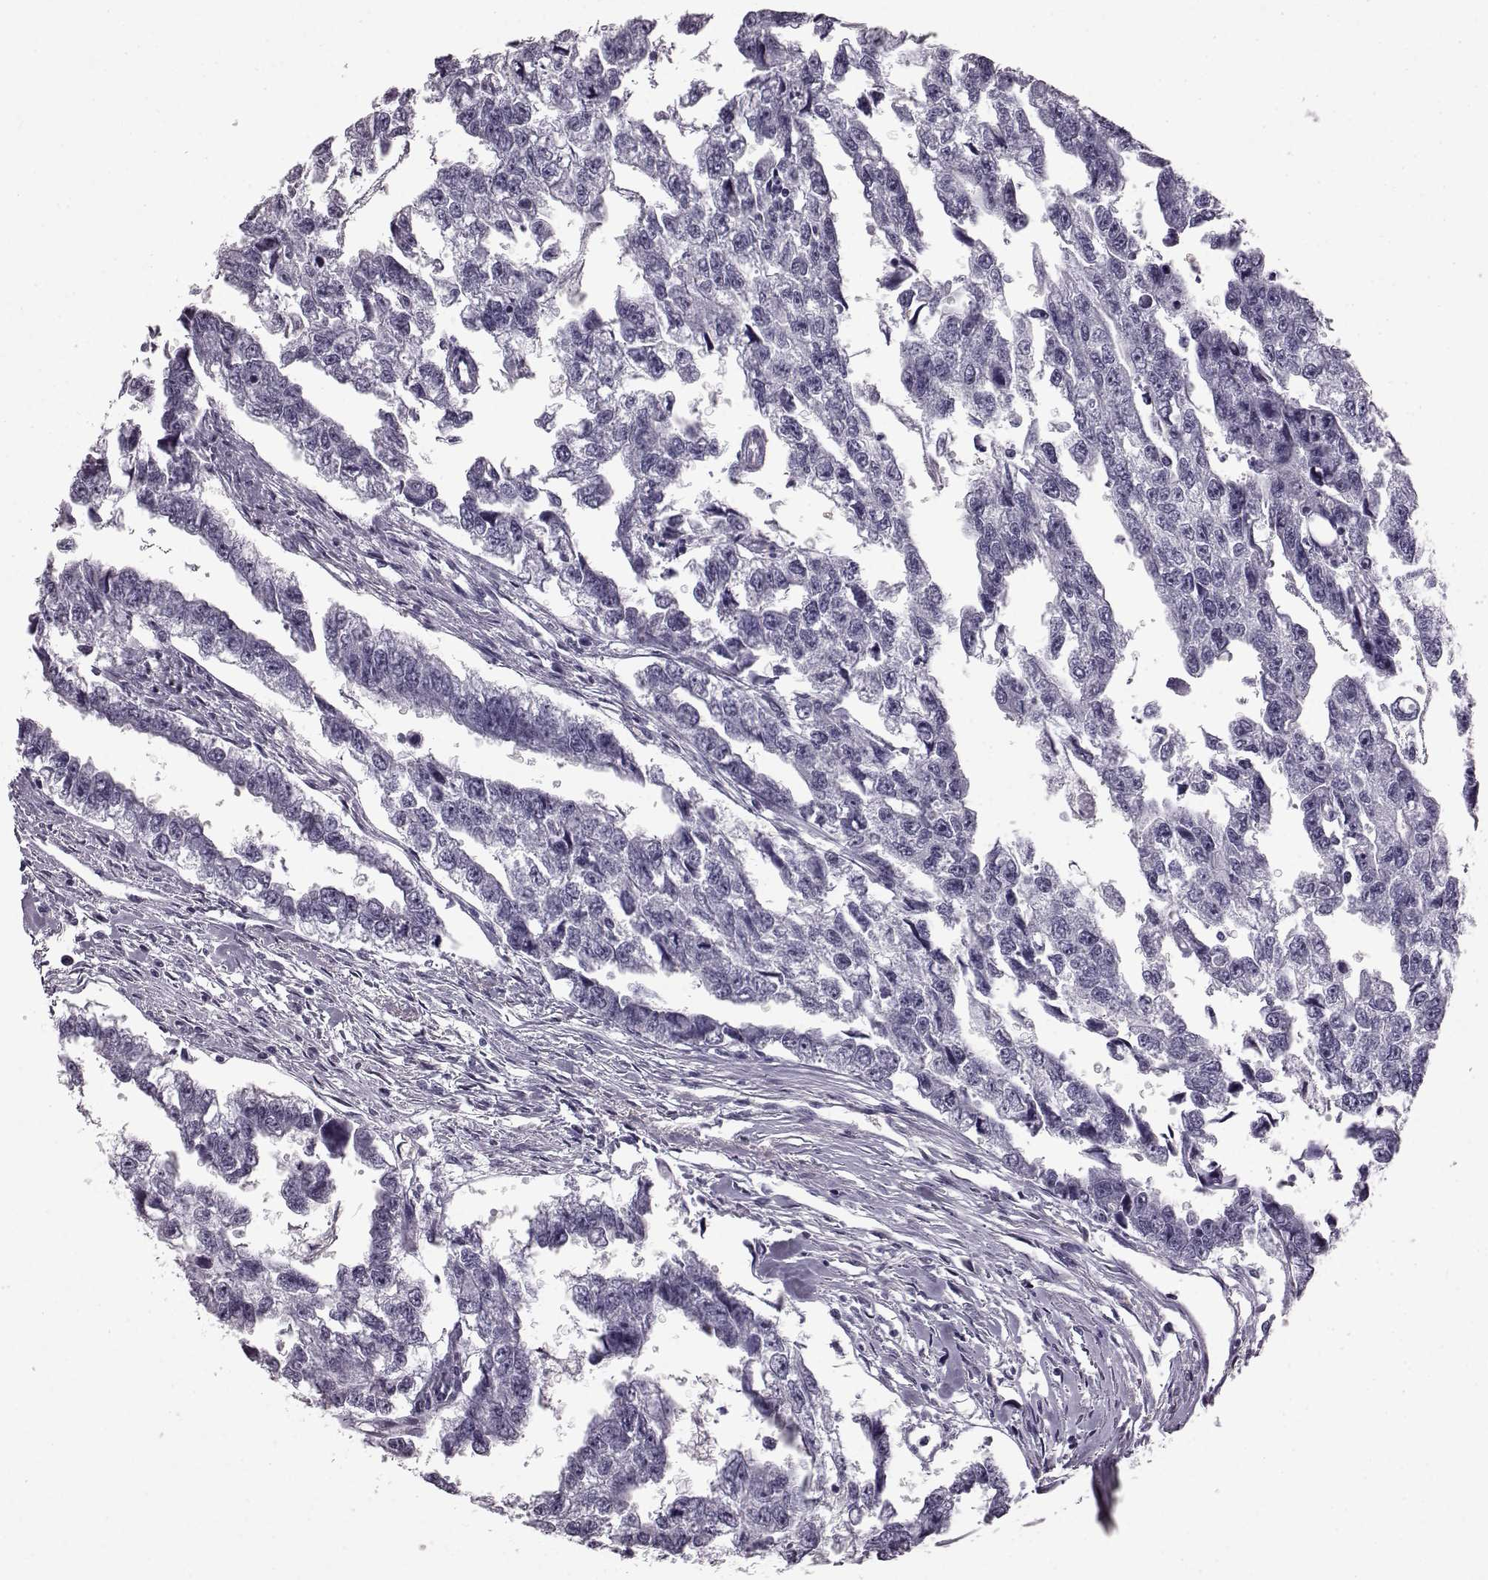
{"staining": {"intensity": "negative", "quantity": "none", "location": "none"}, "tissue": "testis cancer", "cell_type": "Tumor cells", "image_type": "cancer", "snomed": [{"axis": "morphology", "description": "Carcinoma, Embryonal, NOS"}, {"axis": "morphology", "description": "Teratoma, malignant, NOS"}, {"axis": "topography", "description": "Testis"}], "caption": "High power microscopy photomicrograph of an immunohistochemistry photomicrograph of malignant teratoma (testis), revealing no significant expression in tumor cells.", "gene": "AIPL1", "patient": {"sex": "male", "age": 44}}